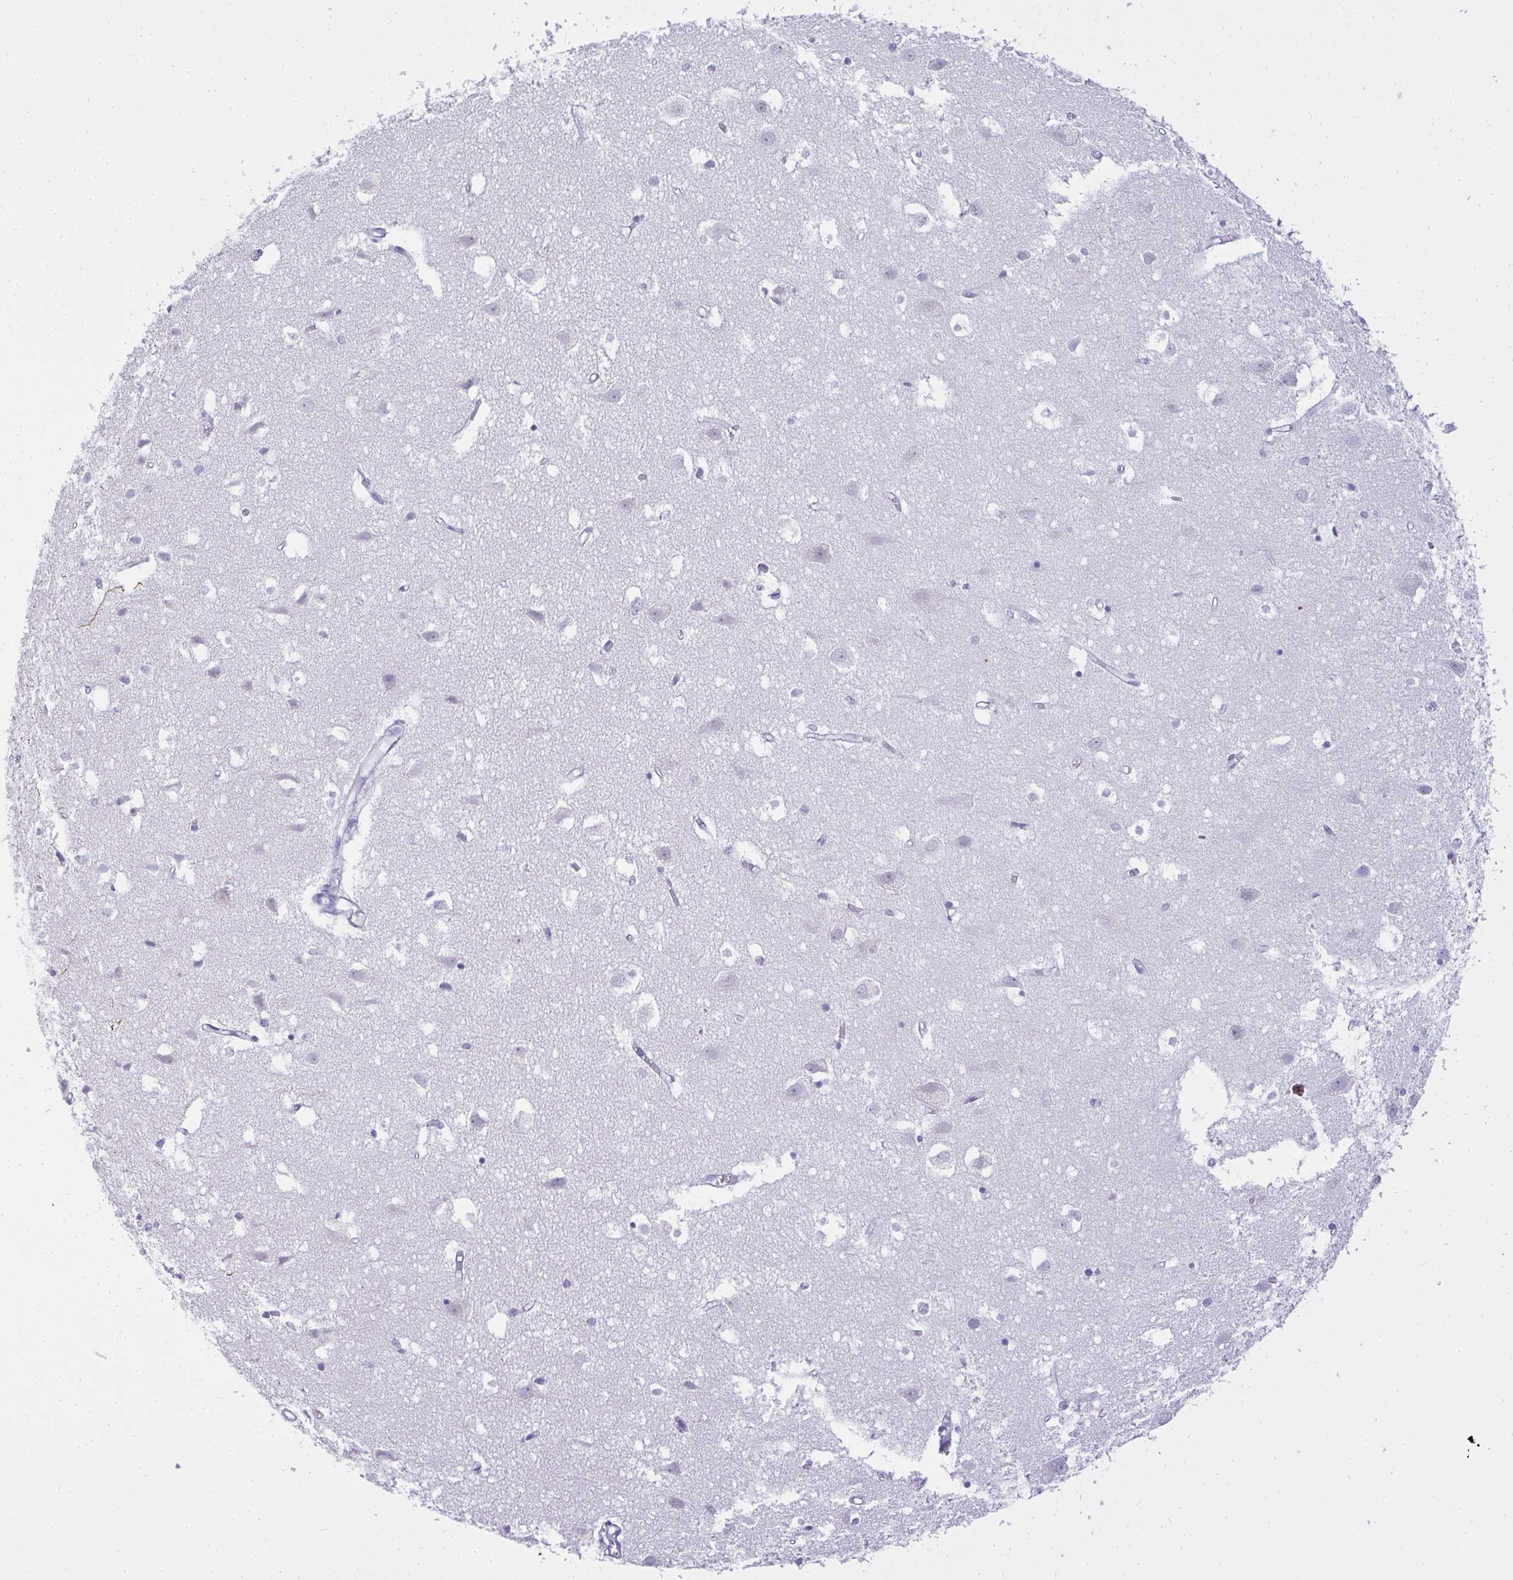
{"staining": {"intensity": "negative", "quantity": "none", "location": "none"}, "tissue": "cerebral cortex", "cell_type": "Endothelial cells", "image_type": "normal", "snomed": [{"axis": "morphology", "description": "Normal tissue, NOS"}, {"axis": "topography", "description": "Cerebral cortex"}], "caption": "High magnification brightfield microscopy of benign cerebral cortex stained with DAB (3,3'-diaminobenzidine) (brown) and counterstained with hematoxylin (blue): endothelial cells show no significant positivity. (DAB (3,3'-diaminobenzidine) IHC visualized using brightfield microscopy, high magnification).", "gene": "OR5J2", "patient": {"sex": "male", "age": 70}}